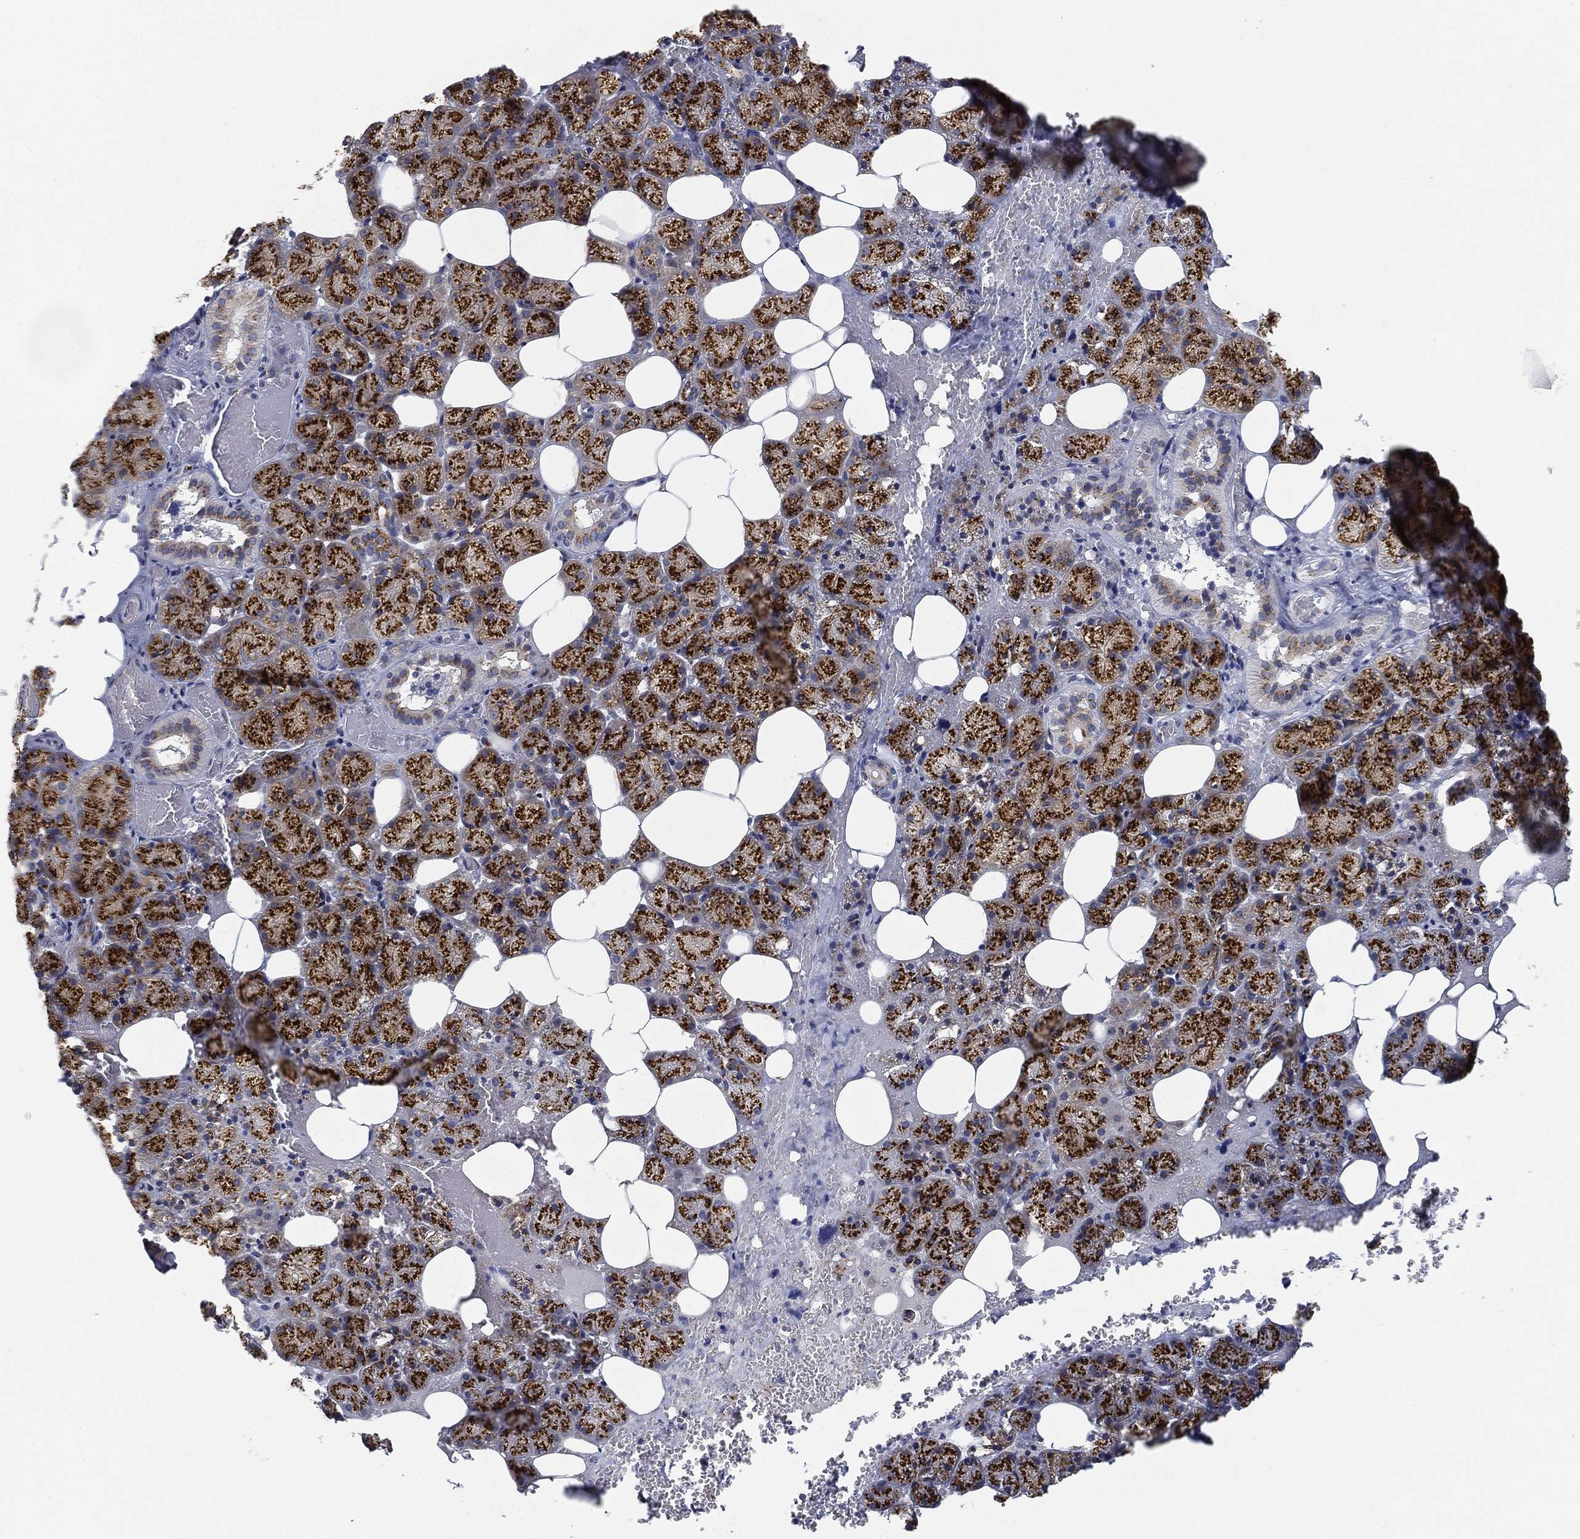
{"staining": {"intensity": "strong", "quantity": ">75%", "location": "cytoplasmic/membranous"}, "tissue": "salivary gland", "cell_type": "Glandular cells", "image_type": "normal", "snomed": [{"axis": "morphology", "description": "Normal tissue, NOS"}, {"axis": "topography", "description": "Salivary gland"}], "caption": "Brown immunohistochemical staining in unremarkable human salivary gland demonstrates strong cytoplasmic/membranous expression in about >75% of glandular cells.", "gene": "TICAM1", "patient": {"sex": "male", "age": 38}}